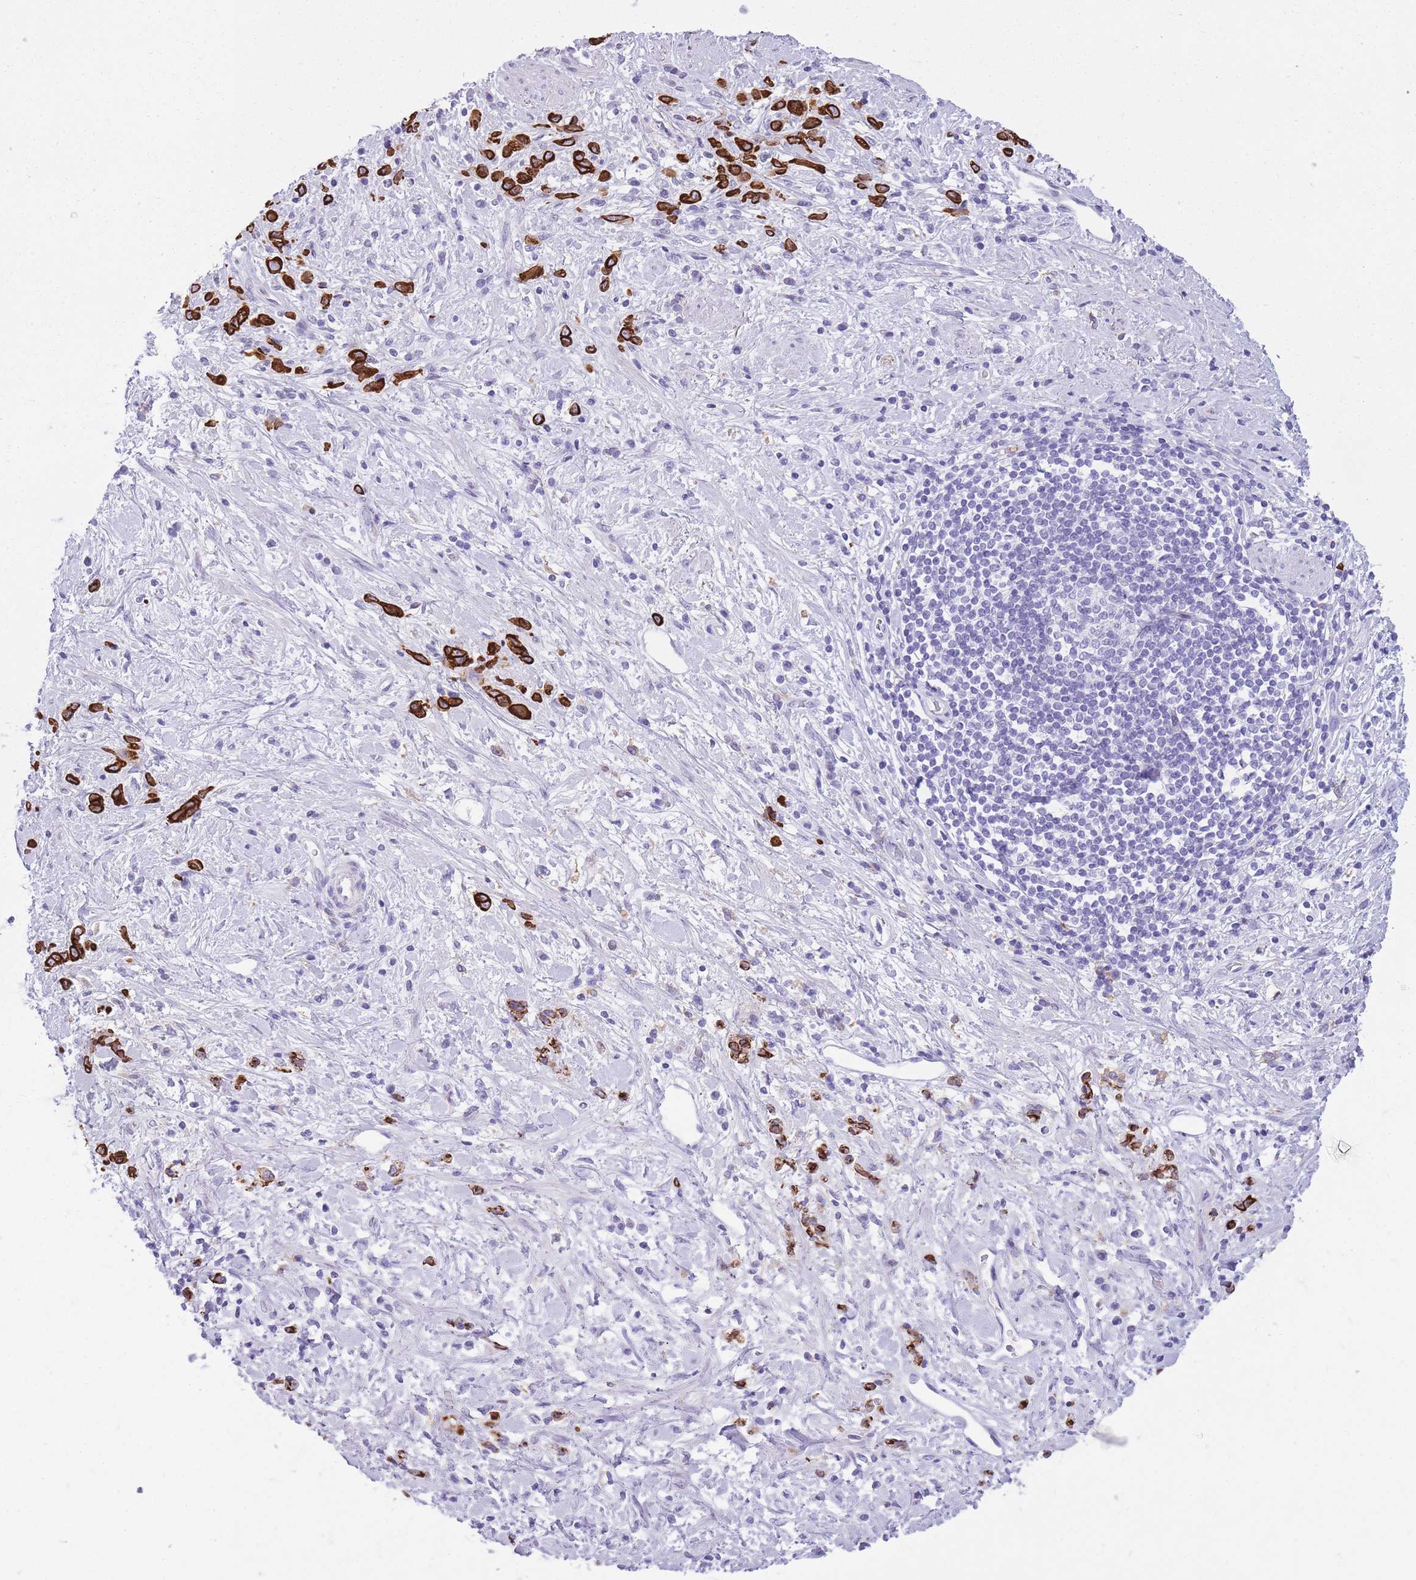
{"staining": {"intensity": "strong", "quantity": ">75%", "location": "cytoplasmic/membranous"}, "tissue": "stomach cancer", "cell_type": "Tumor cells", "image_type": "cancer", "snomed": [{"axis": "morphology", "description": "Adenocarcinoma, NOS"}, {"axis": "topography", "description": "Stomach"}], "caption": "Brown immunohistochemical staining in adenocarcinoma (stomach) shows strong cytoplasmic/membranous expression in about >75% of tumor cells.", "gene": "RADX", "patient": {"sex": "female", "age": 60}}